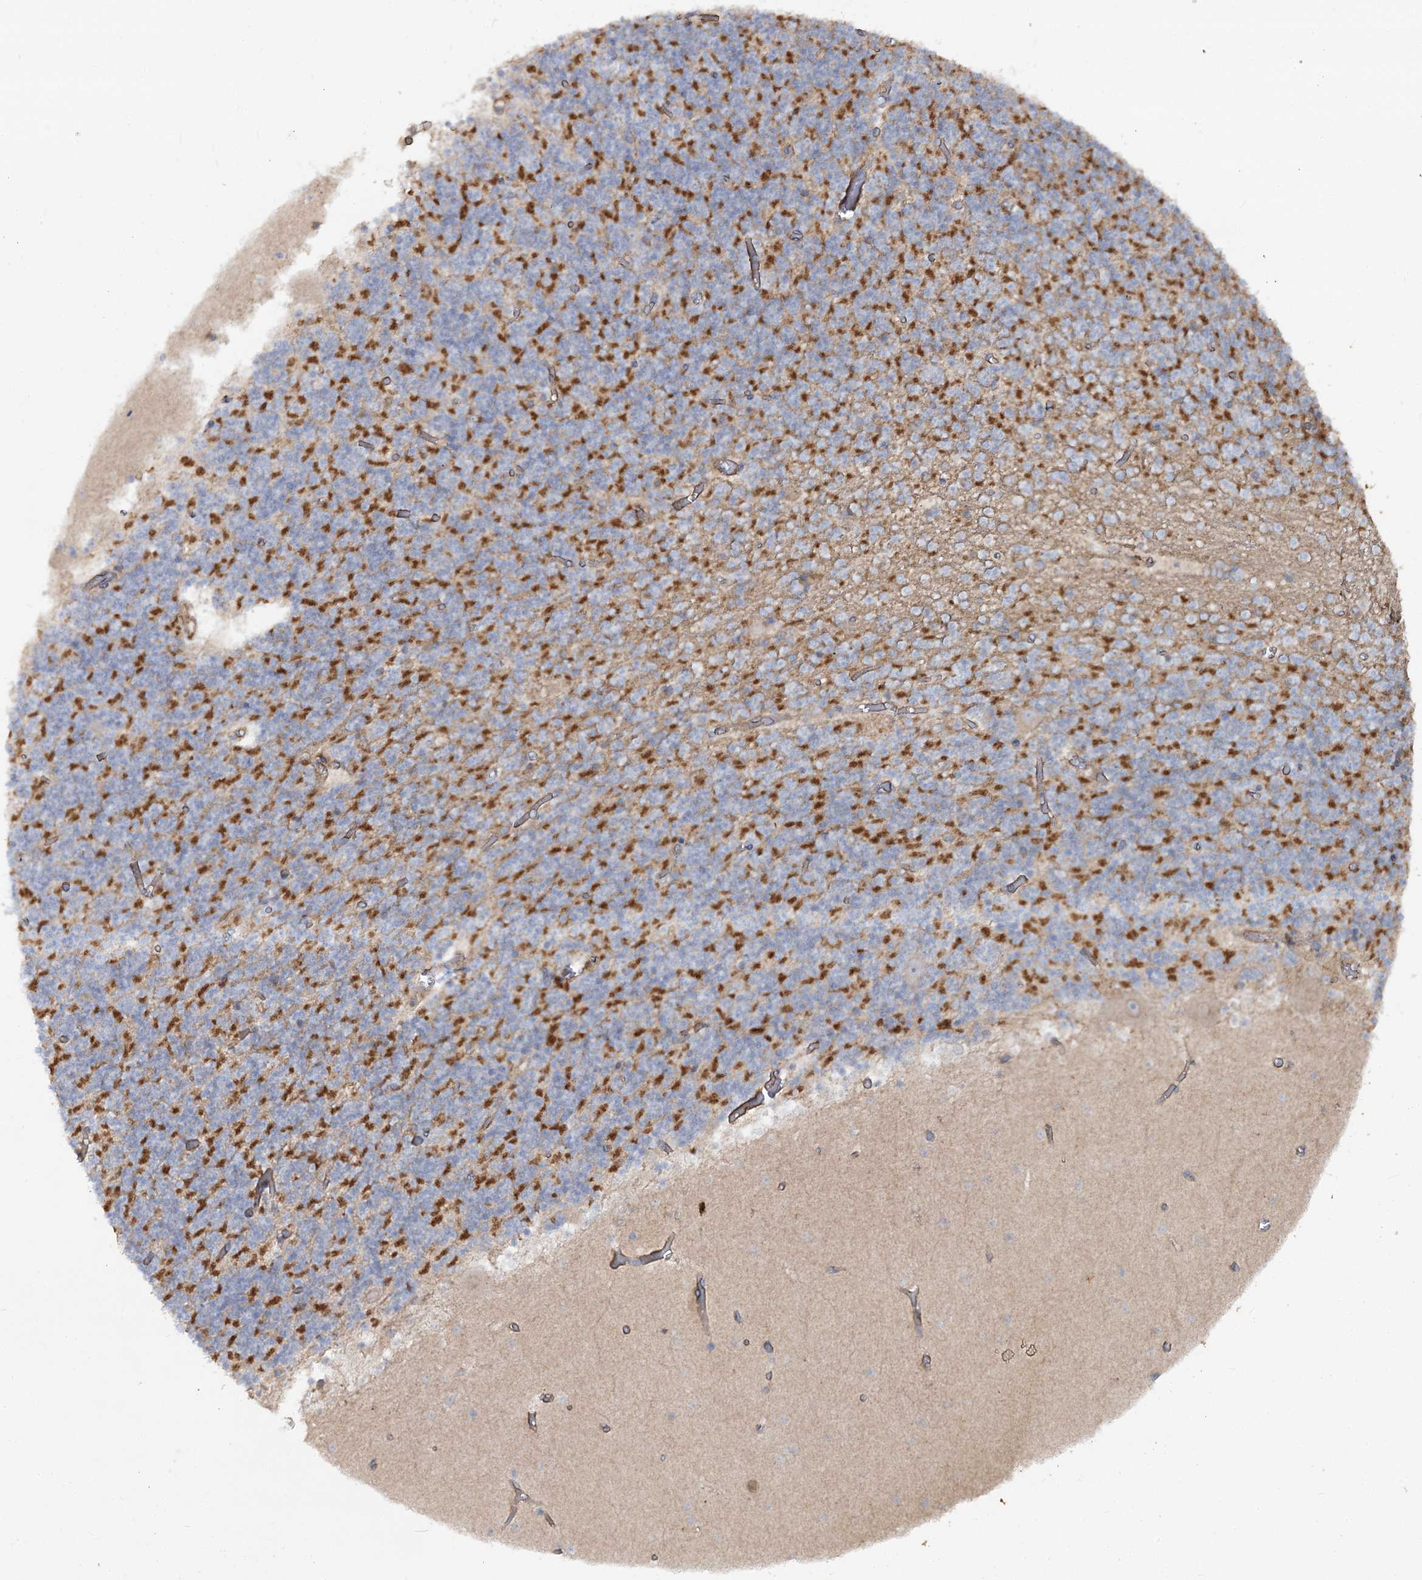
{"staining": {"intensity": "strong", "quantity": "25%-75%", "location": "cytoplasmic/membranous"}, "tissue": "cerebellum", "cell_type": "Cells in granular layer", "image_type": "normal", "snomed": [{"axis": "morphology", "description": "Normal tissue, NOS"}, {"axis": "topography", "description": "Cerebellum"}], "caption": "A high amount of strong cytoplasmic/membranous positivity is identified in approximately 25%-75% of cells in granular layer in unremarkable cerebellum.", "gene": "KIAA0825", "patient": {"sex": "female", "age": 28}}